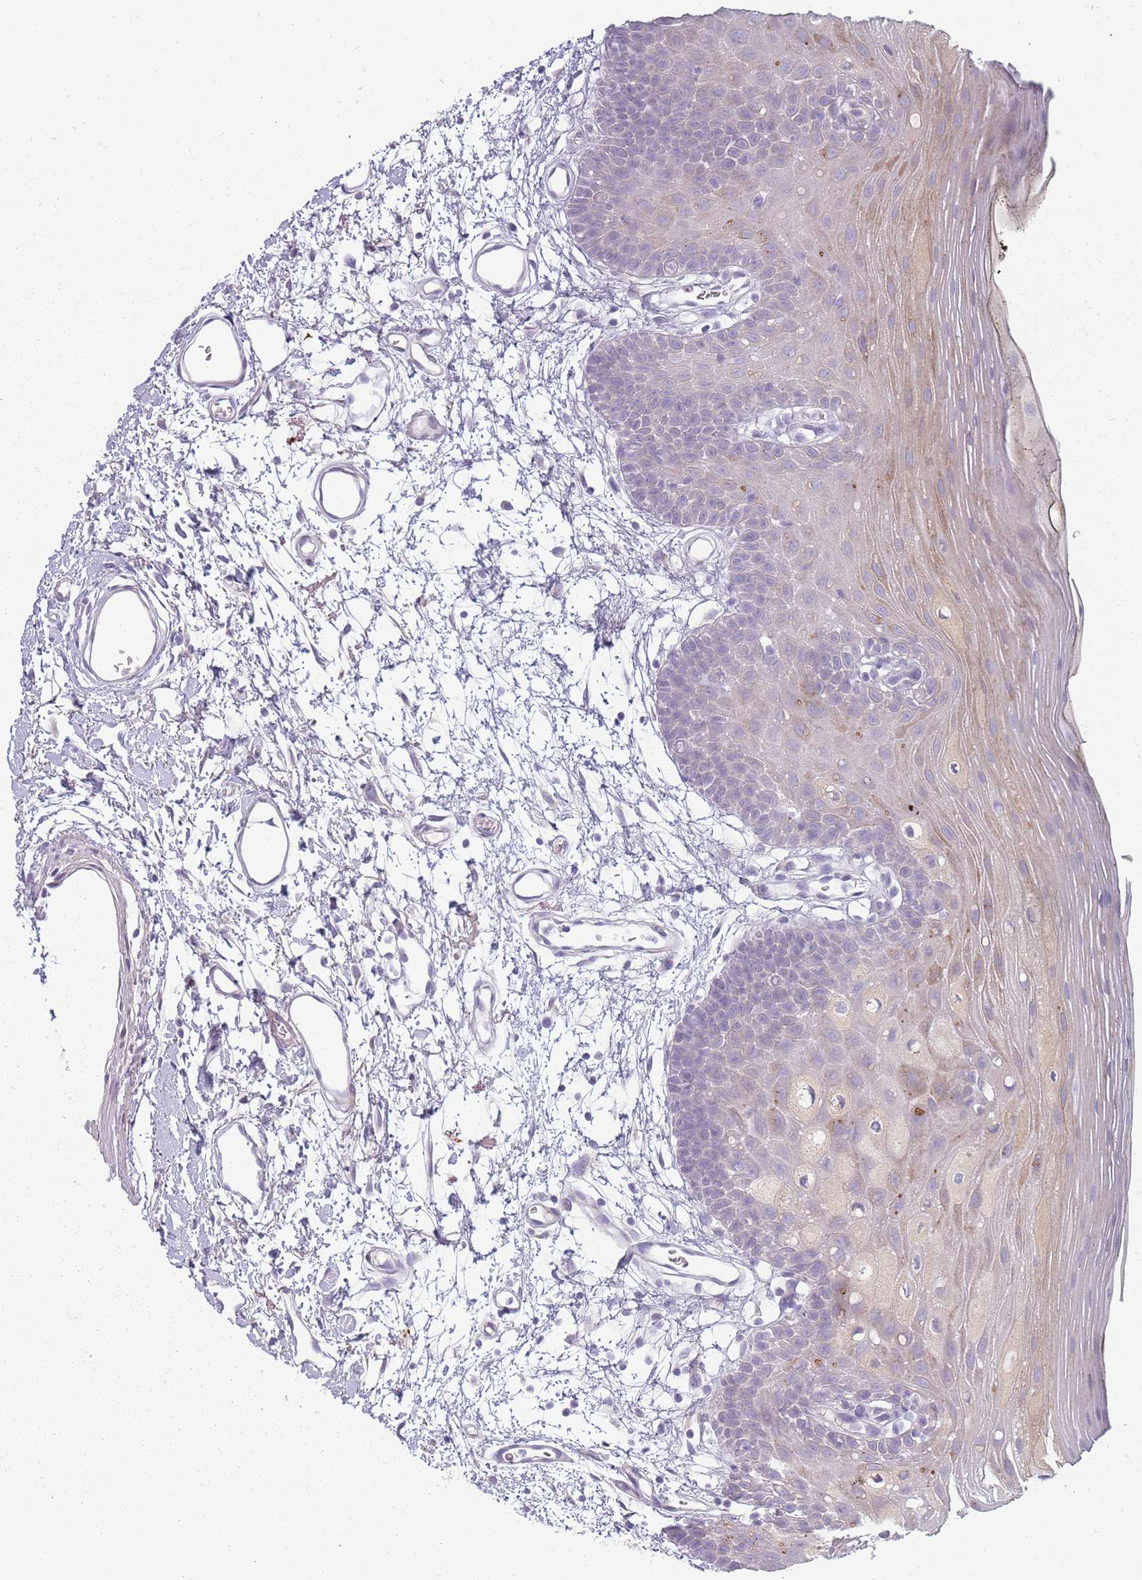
{"staining": {"intensity": "weak", "quantity": "<25%", "location": "cytoplasmic/membranous"}, "tissue": "oral mucosa", "cell_type": "Squamous epithelial cells", "image_type": "normal", "snomed": [{"axis": "morphology", "description": "Normal tissue, NOS"}, {"axis": "topography", "description": "Oral tissue"}, {"axis": "topography", "description": "Tounge, NOS"}], "caption": "Immunohistochemistry photomicrograph of unremarkable human oral mucosa stained for a protein (brown), which exhibits no expression in squamous epithelial cells. (Immunohistochemistry (ihc), brightfield microscopy, high magnification).", "gene": "TNFRSF6B", "patient": {"sex": "female", "age": 81}}